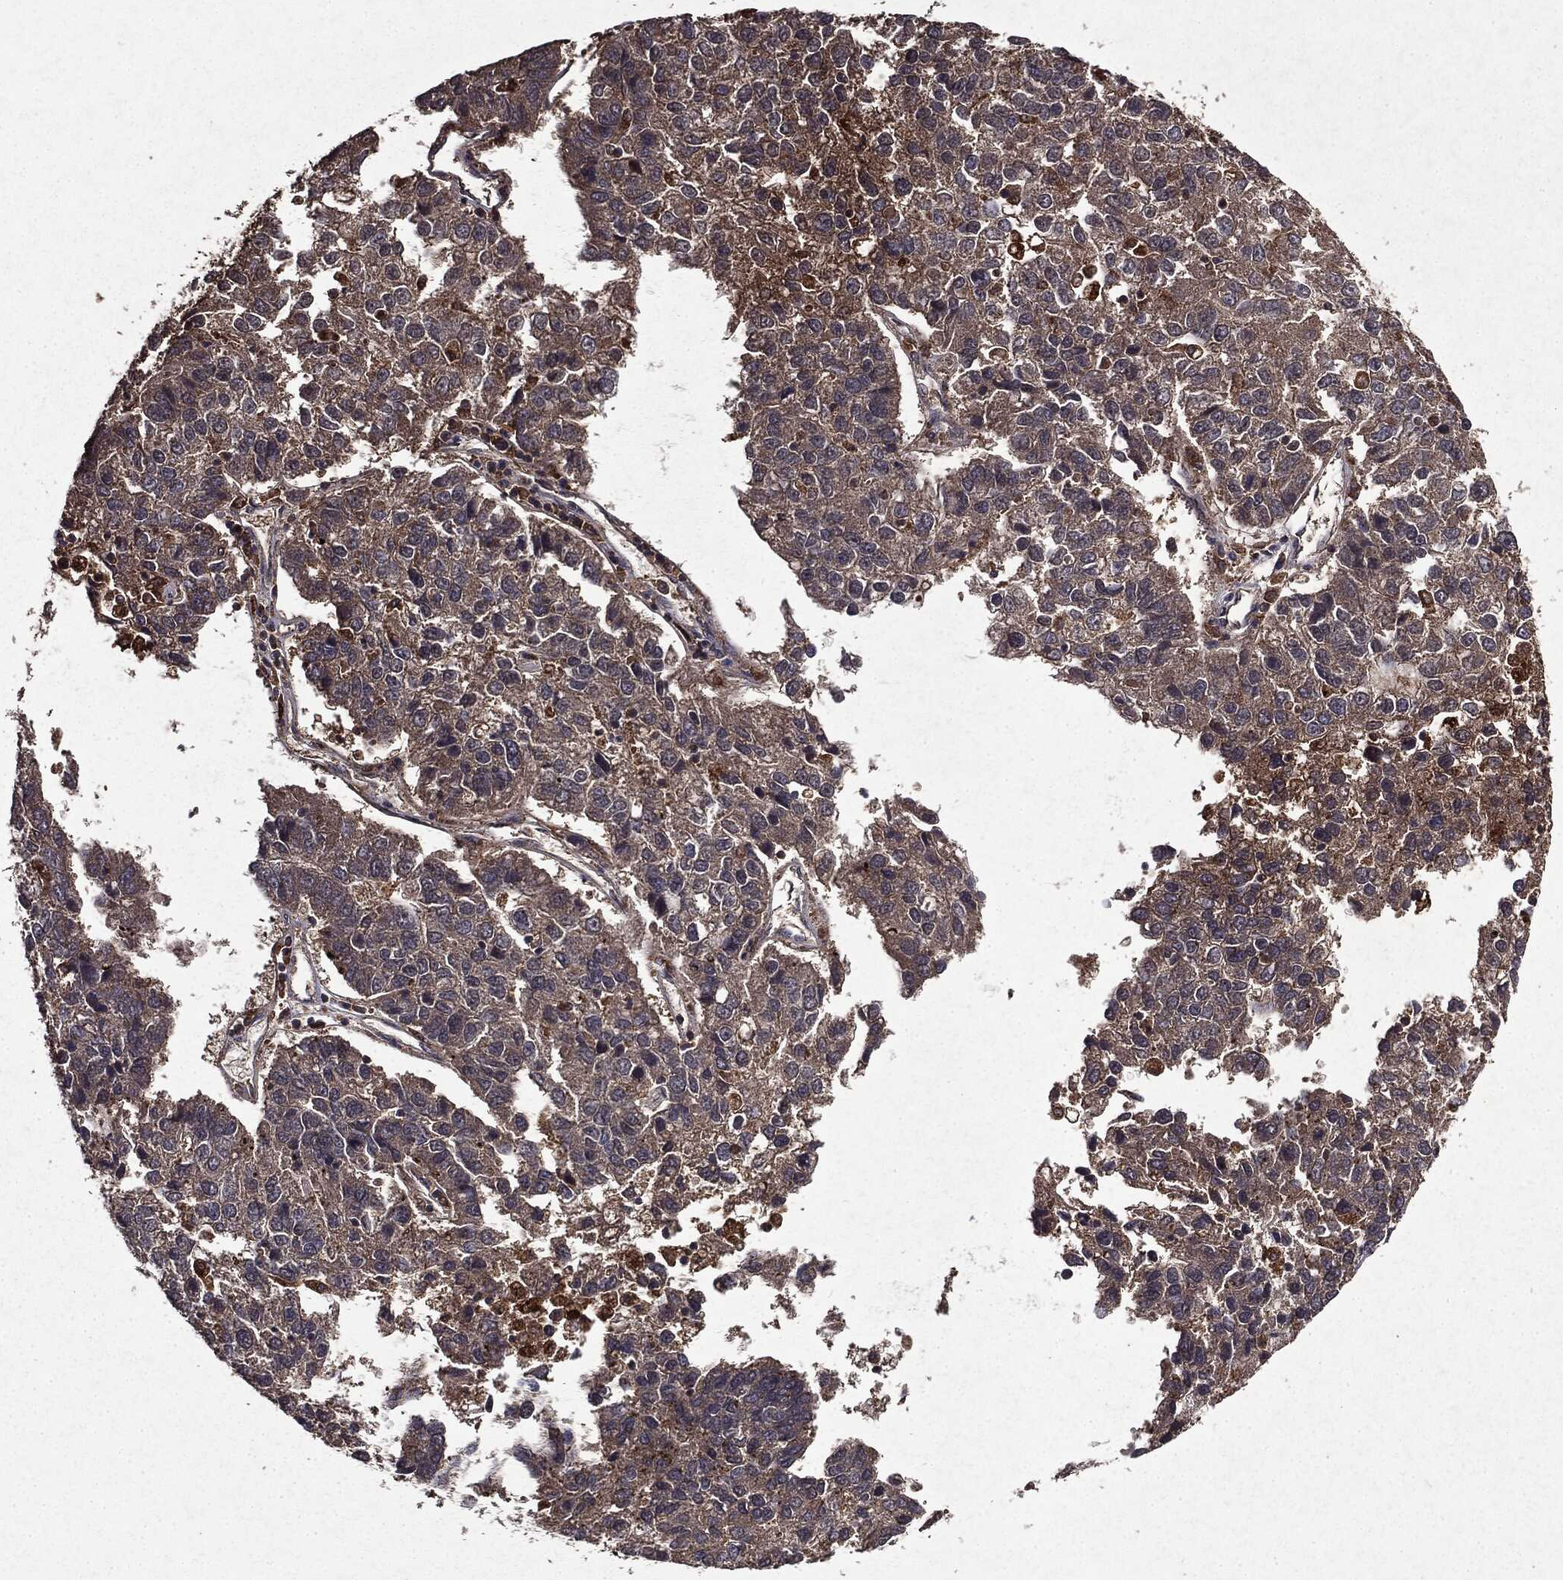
{"staining": {"intensity": "weak", "quantity": "<25%", "location": "cytoplasmic/membranous"}, "tissue": "pancreatic cancer", "cell_type": "Tumor cells", "image_type": "cancer", "snomed": [{"axis": "morphology", "description": "Adenocarcinoma, NOS"}, {"axis": "topography", "description": "Pancreas"}], "caption": "Immunohistochemistry photomicrograph of human pancreatic cancer stained for a protein (brown), which exhibits no expression in tumor cells.", "gene": "MTOR", "patient": {"sex": "female", "age": 61}}